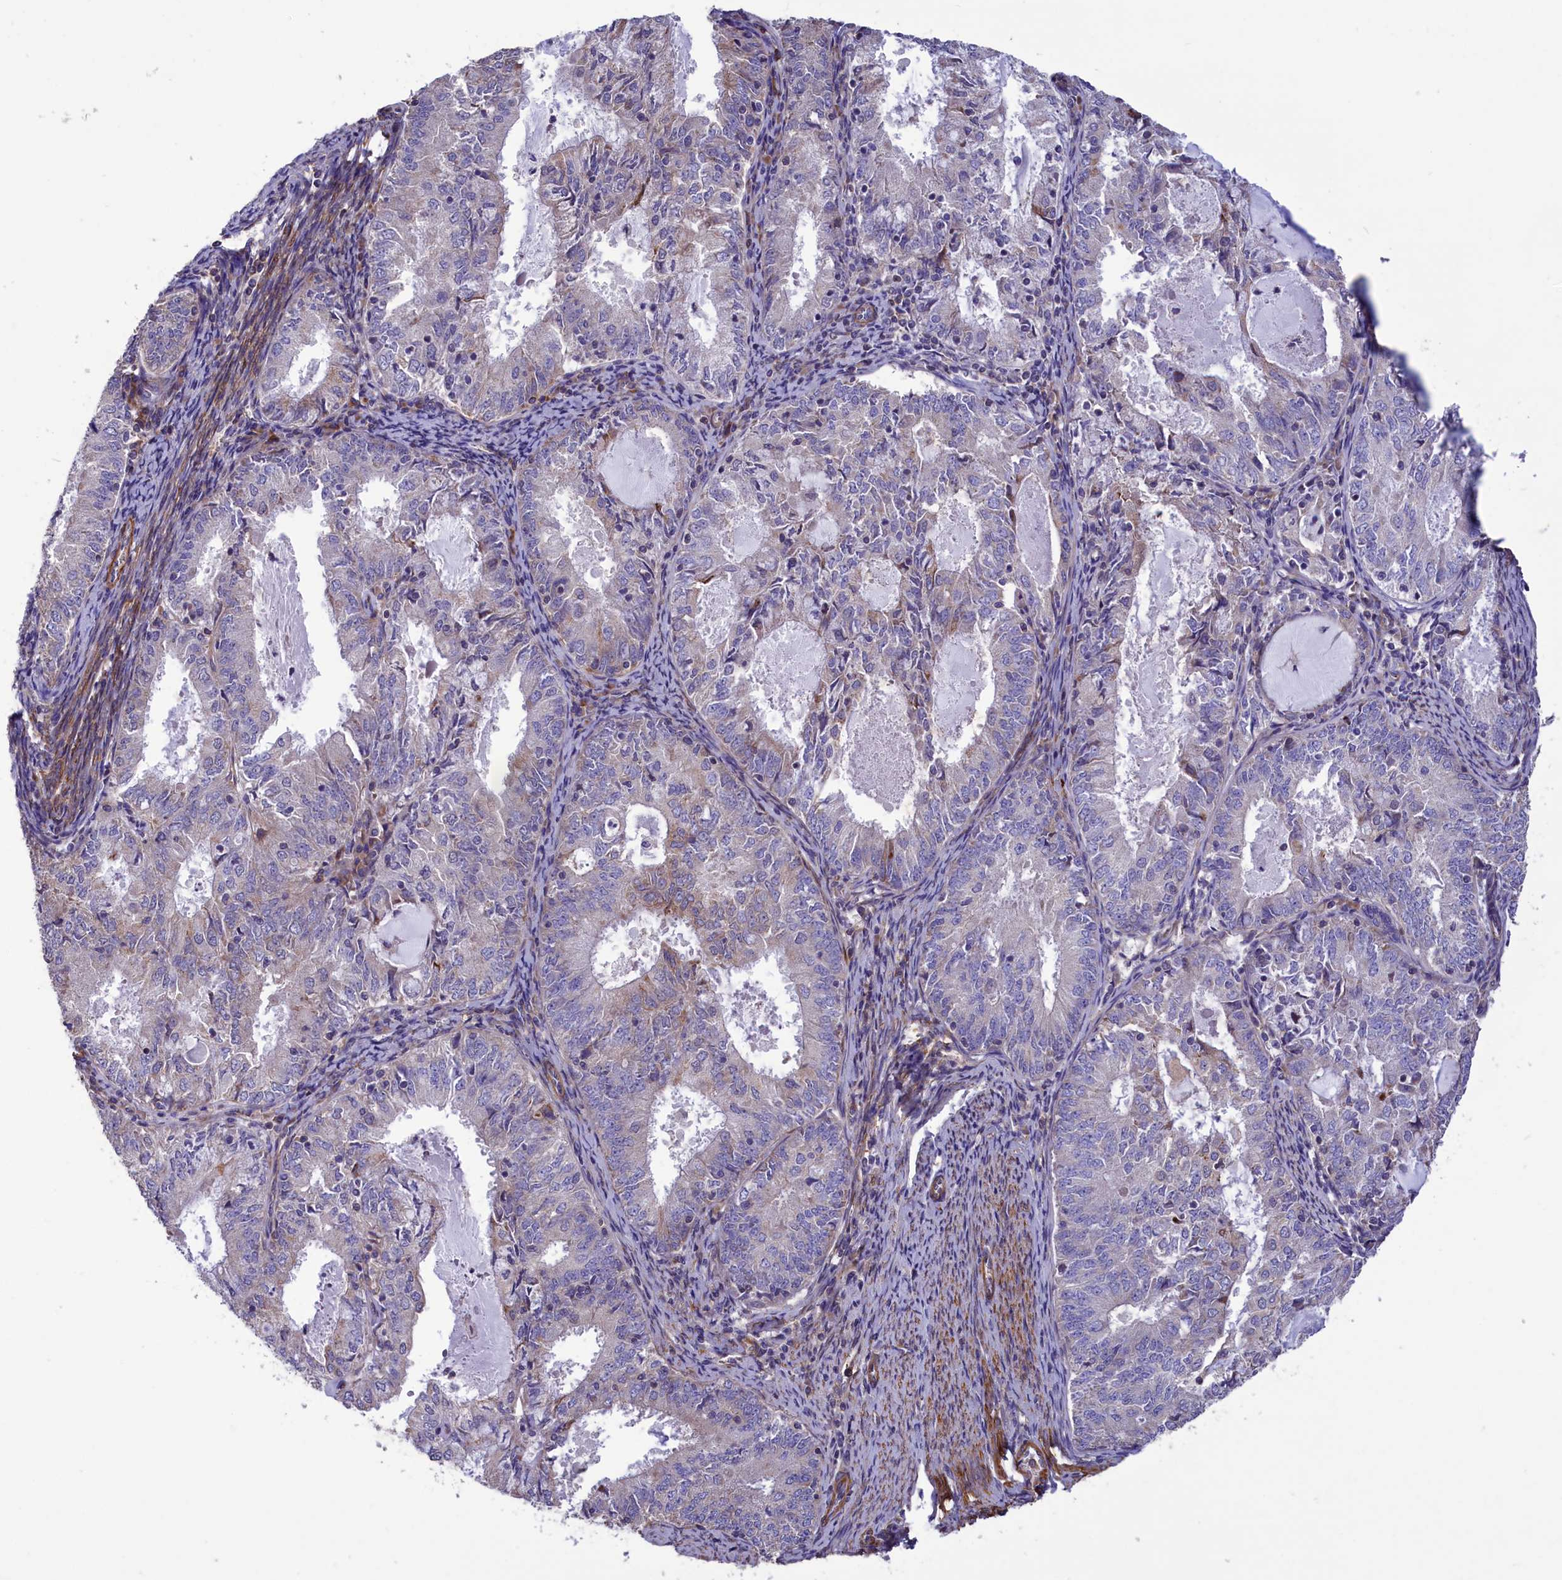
{"staining": {"intensity": "moderate", "quantity": "<25%", "location": "cytoplasmic/membranous"}, "tissue": "endometrial cancer", "cell_type": "Tumor cells", "image_type": "cancer", "snomed": [{"axis": "morphology", "description": "Adenocarcinoma, NOS"}, {"axis": "topography", "description": "Endometrium"}], "caption": "IHC histopathology image of neoplastic tissue: human endometrial cancer (adenocarcinoma) stained using IHC demonstrates low levels of moderate protein expression localized specifically in the cytoplasmic/membranous of tumor cells, appearing as a cytoplasmic/membranous brown color.", "gene": "AMDHD2", "patient": {"sex": "female", "age": 57}}